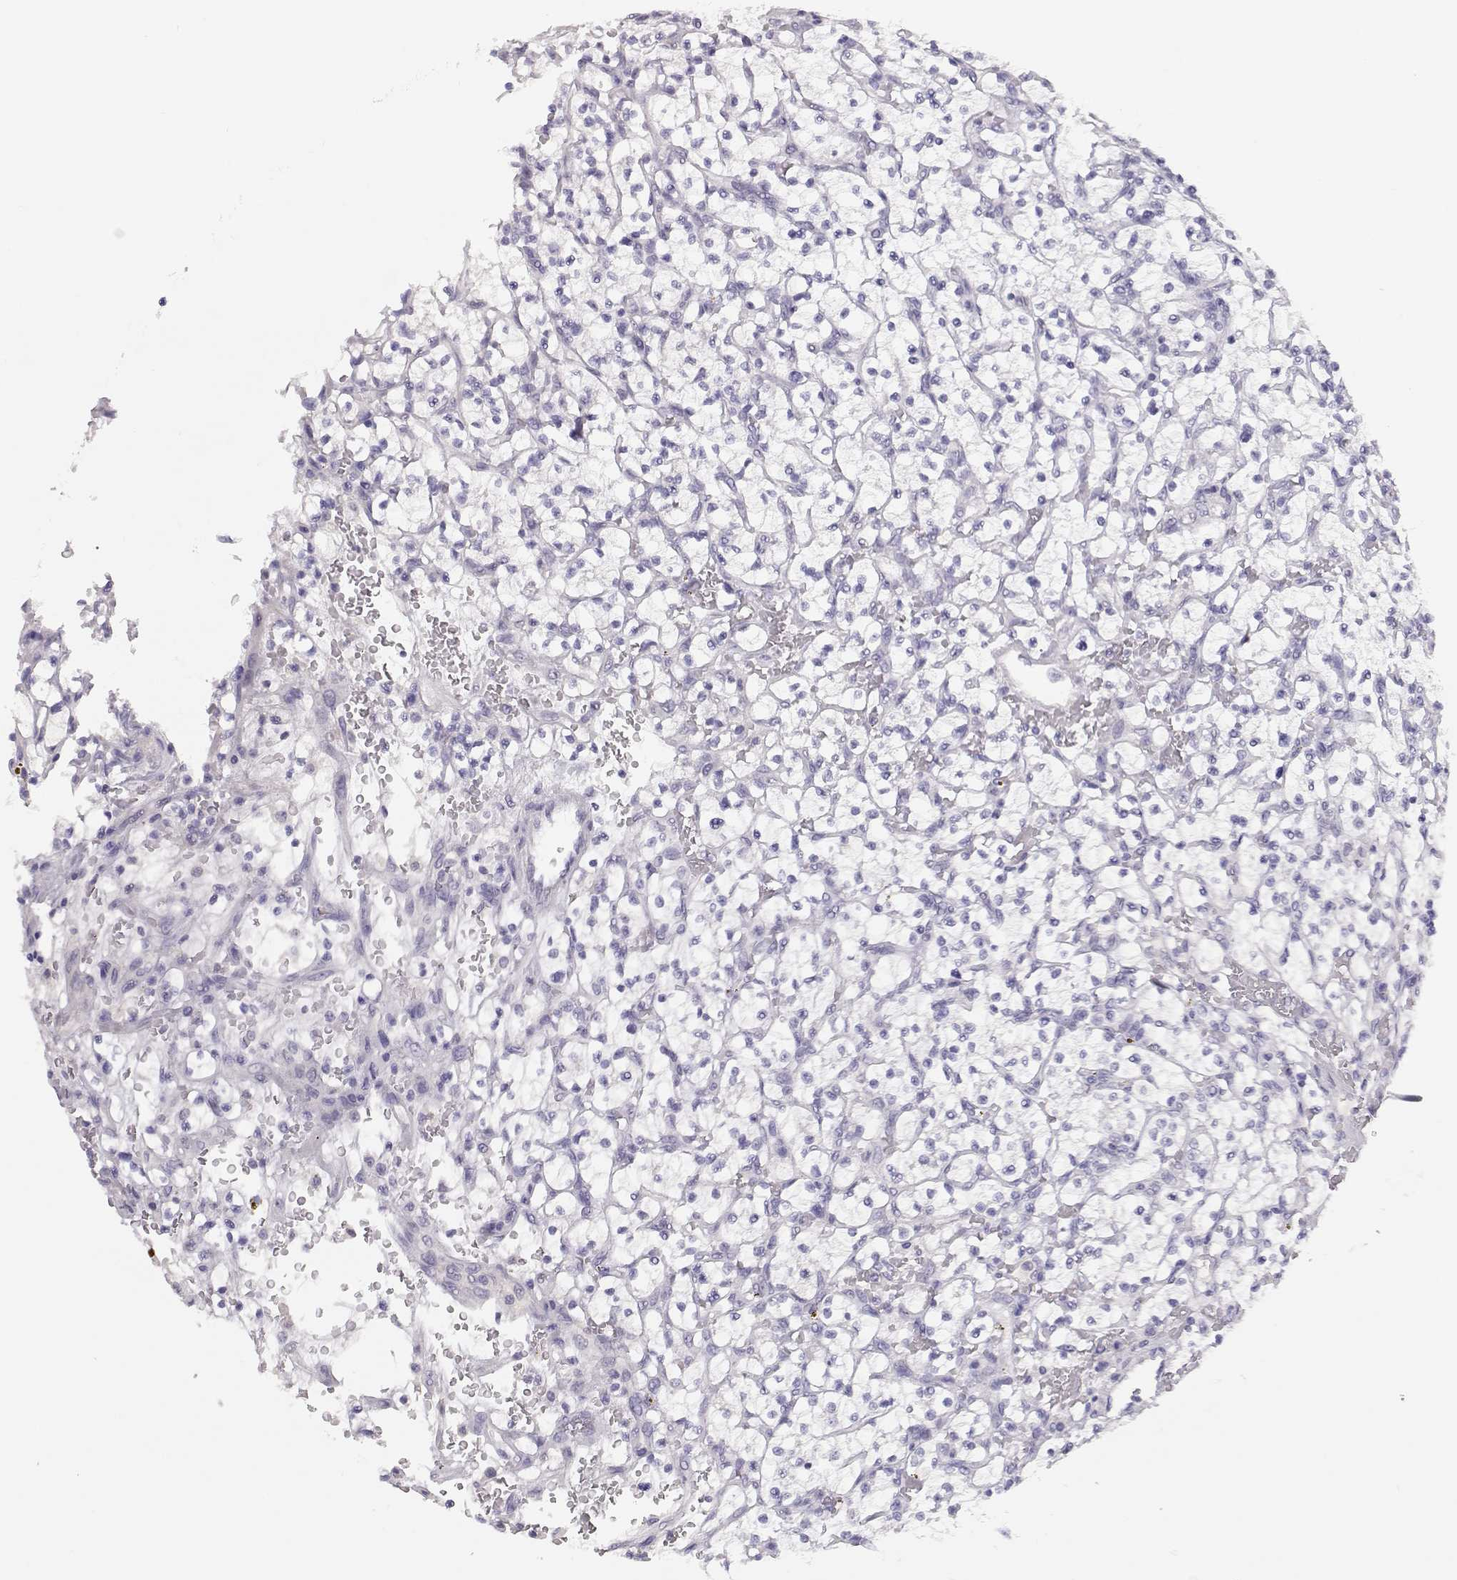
{"staining": {"intensity": "negative", "quantity": "none", "location": "none"}, "tissue": "renal cancer", "cell_type": "Tumor cells", "image_type": "cancer", "snomed": [{"axis": "morphology", "description": "Adenocarcinoma, NOS"}, {"axis": "topography", "description": "Kidney"}], "caption": "The micrograph demonstrates no significant expression in tumor cells of renal cancer.", "gene": "OPN5", "patient": {"sex": "female", "age": 64}}